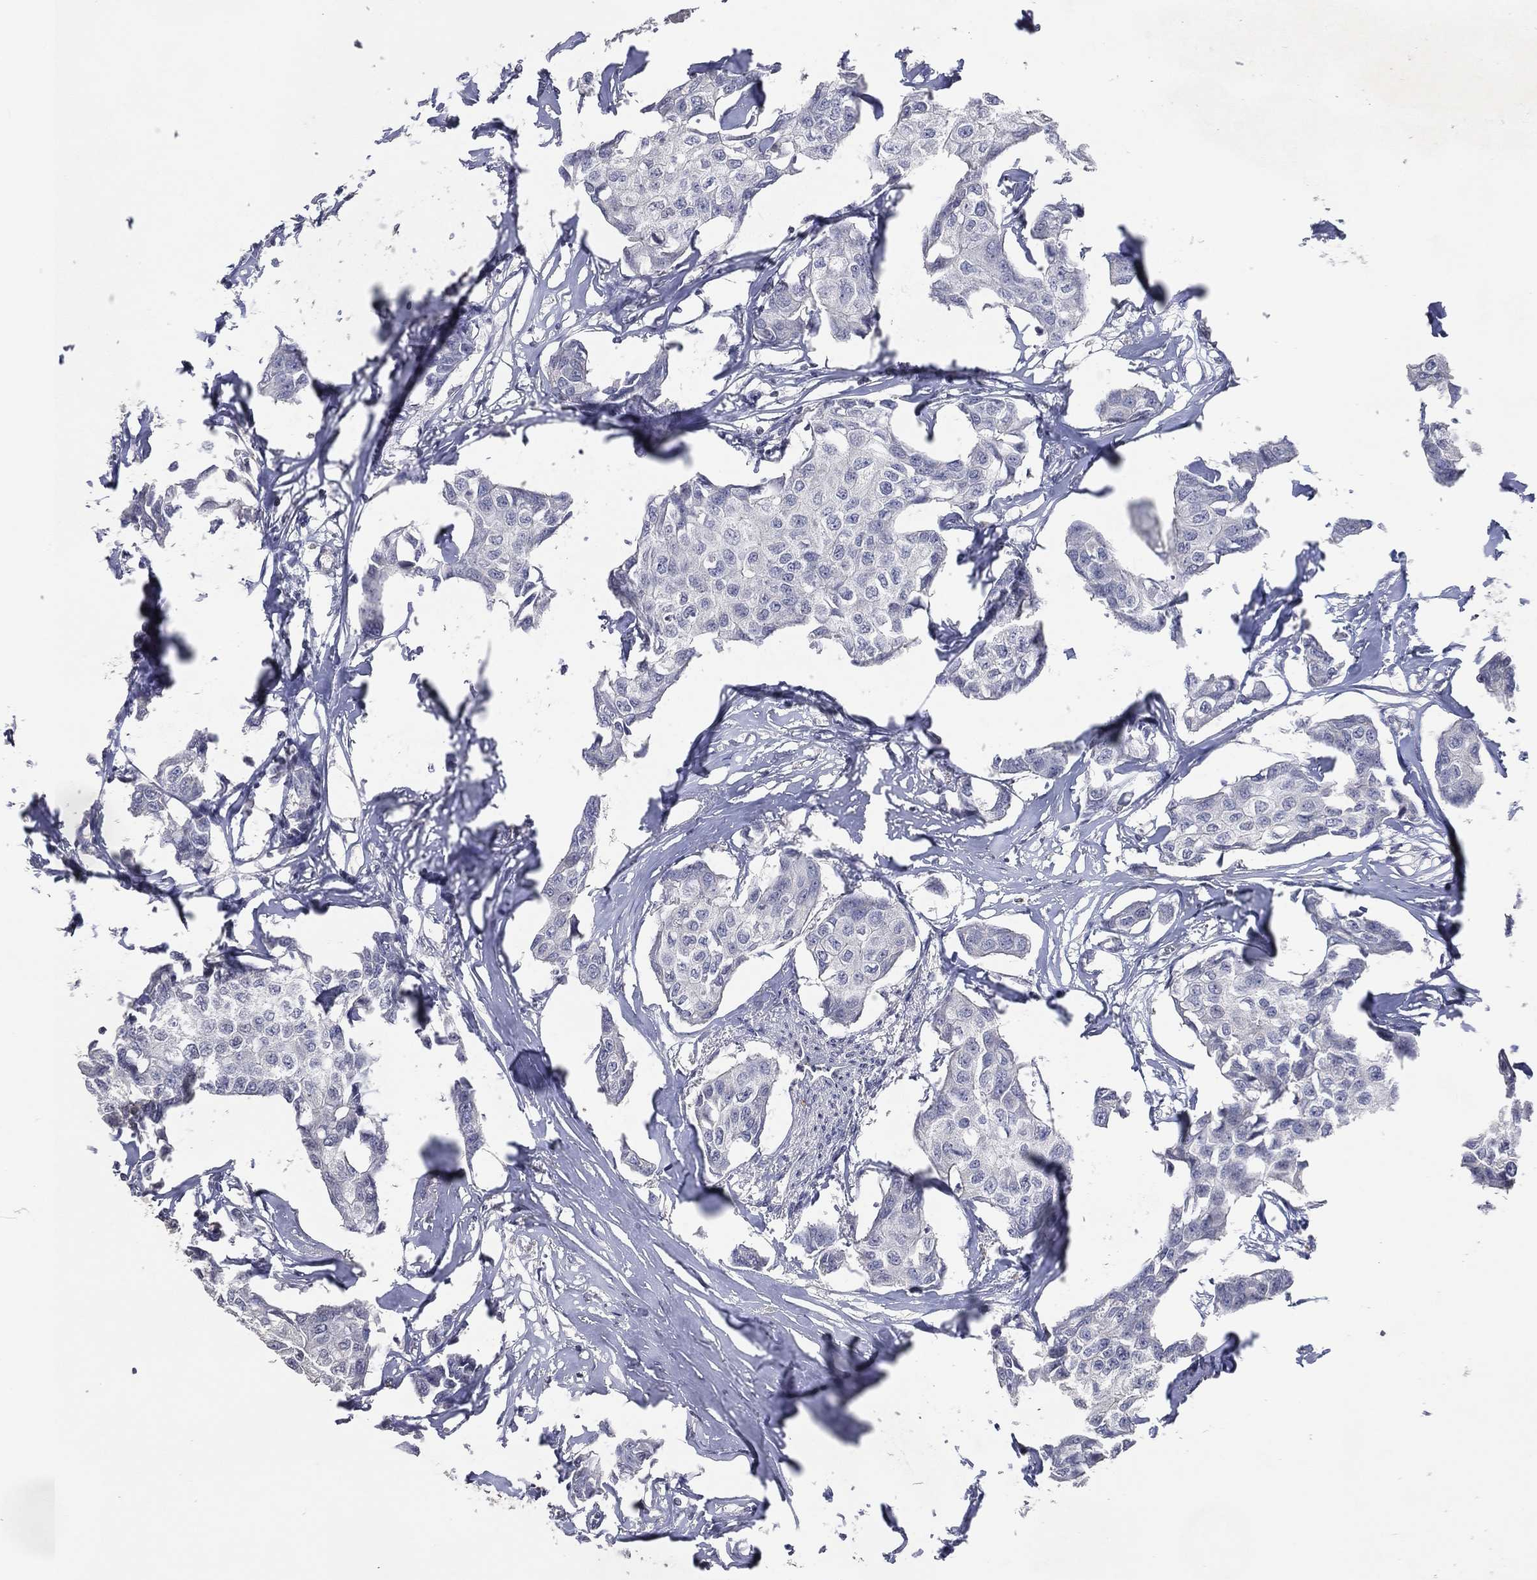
{"staining": {"intensity": "negative", "quantity": "none", "location": "none"}, "tissue": "breast cancer", "cell_type": "Tumor cells", "image_type": "cancer", "snomed": [{"axis": "morphology", "description": "Duct carcinoma"}, {"axis": "topography", "description": "Breast"}], "caption": "High magnification brightfield microscopy of breast cancer (intraductal carcinoma) stained with DAB (3,3'-diaminobenzidine) (brown) and counterstained with hematoxylin (blue): tumor cells show no significant staining. (DAB immunohistochemistry (IHC), high magnification).", "gene": "DNAH7", "patient": {"sex": "female", "age": 80}}